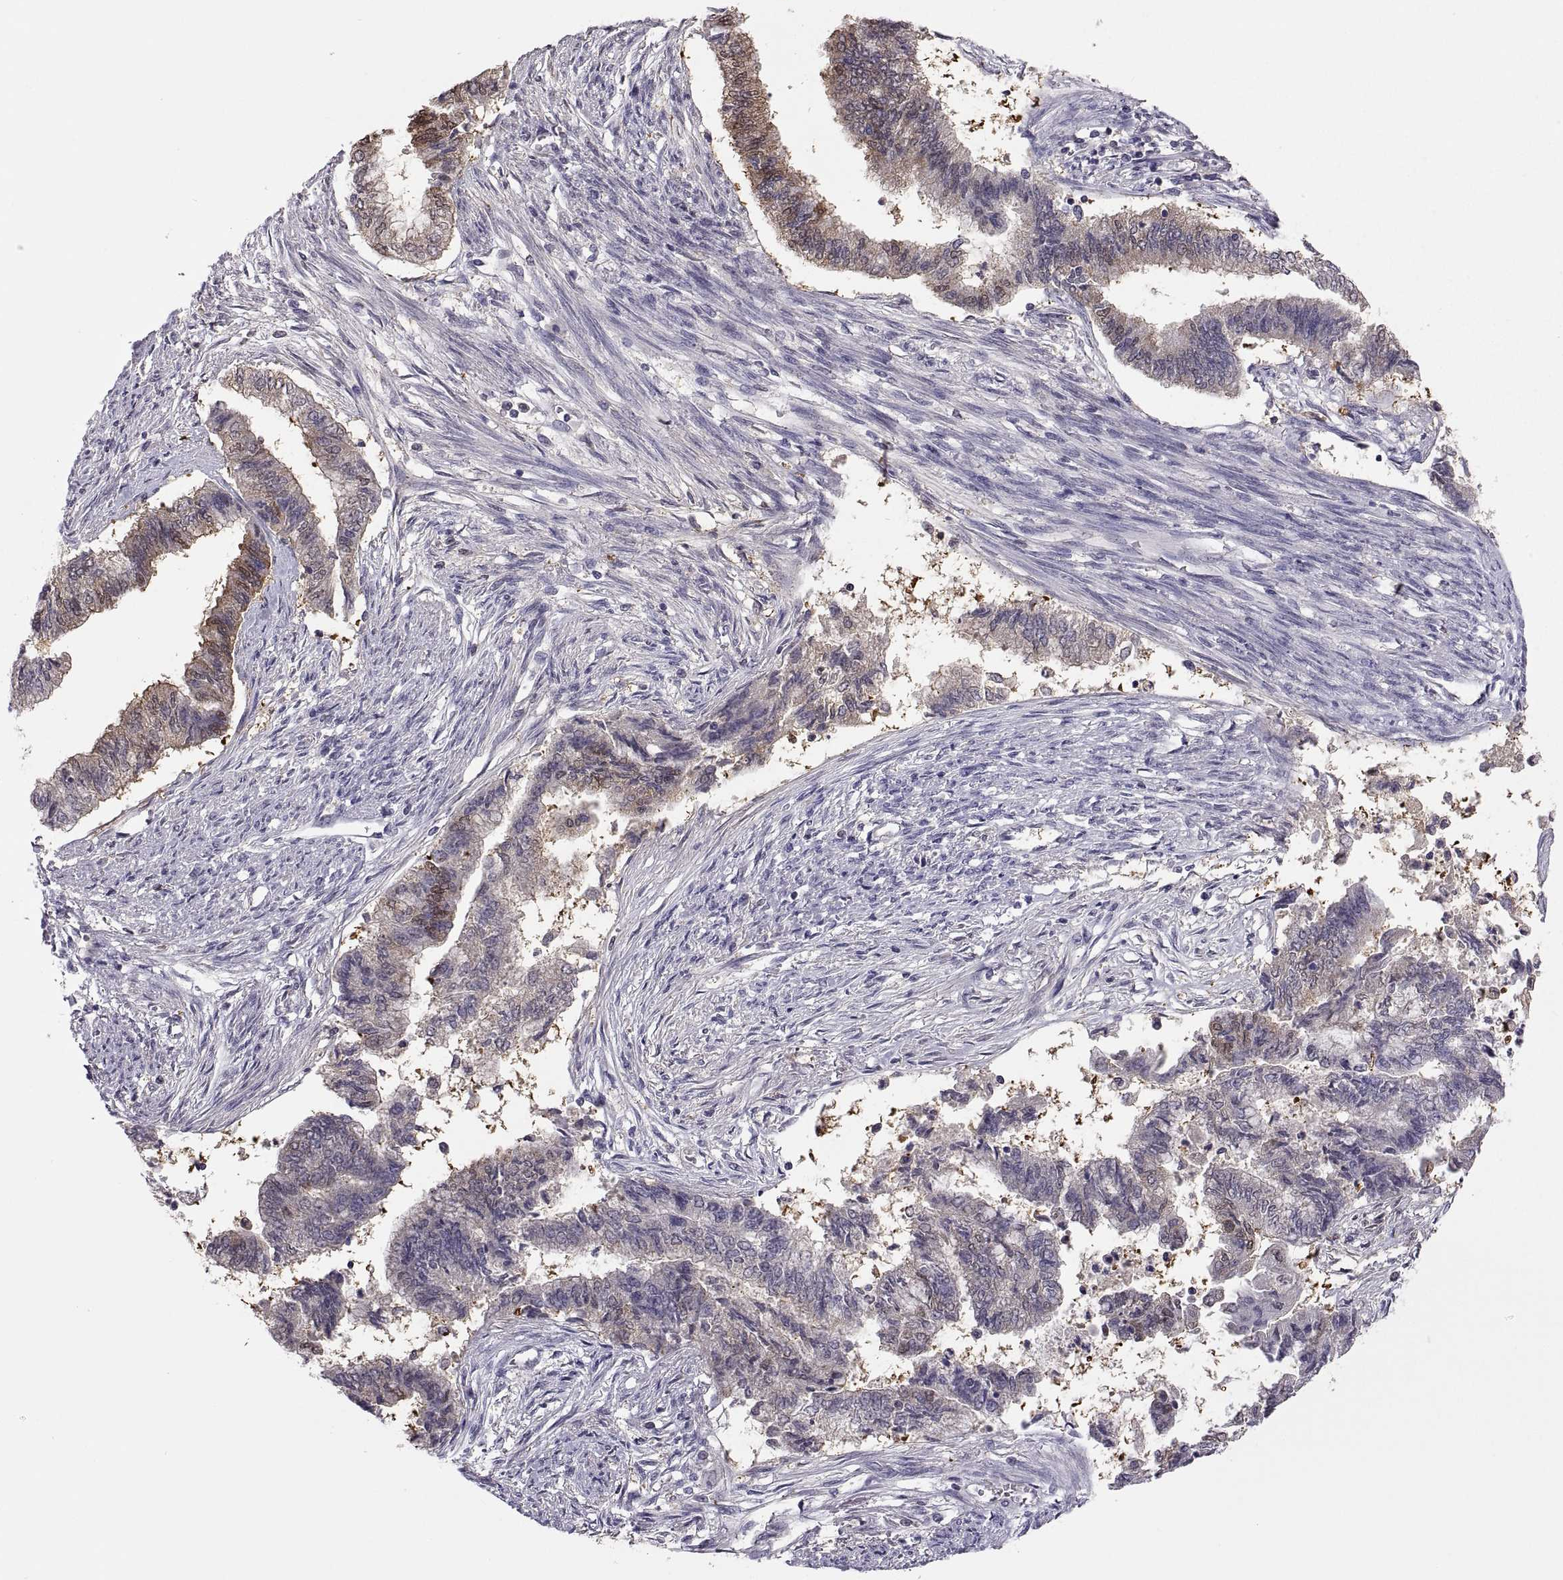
{"staining": {"intensity": "moderate", "quantity": "<25%", "location": "cytoplasmic/membranous"}, "tissue": "endometrial cancer", "cell_type": "Tumor cells", "image_type": "cancer", "snomed": [{"axis": "morphology", "description": "Adenocarcinoma, NOS"}, {"axis": "topography", "description": "Endometrium"}], "caption": "Tumor cells display low levels of moderate cytoplasmic/membranous staining in about <25% of cells in endometrial cancer (adenocarcinoma).", "gene": "FGF9", "patient": {"sex": "female", "age": 65}}